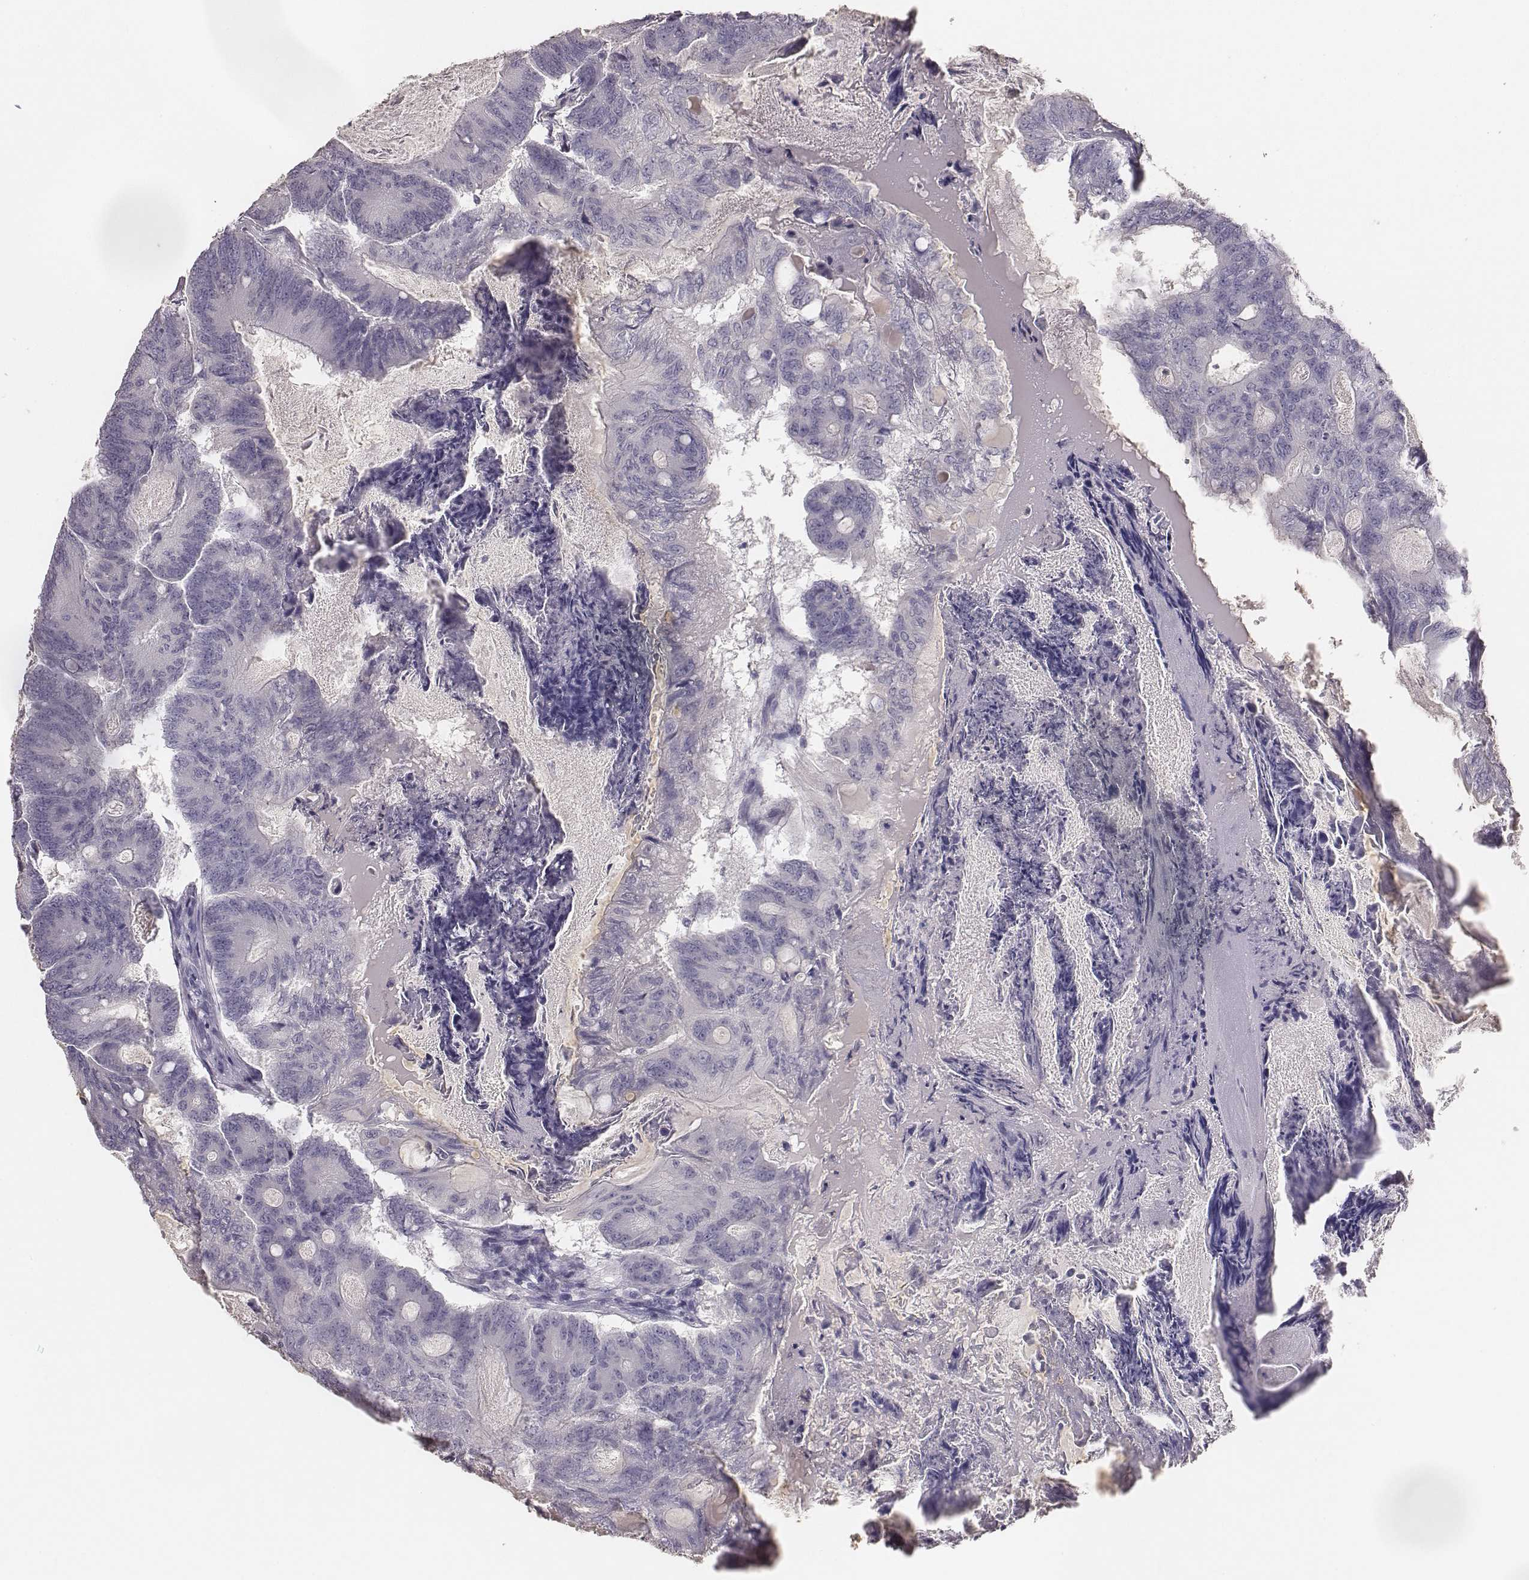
{"staining": {"intensity": "negative", "quantity": "none", "location": "none"}, "tissue": "colorectal cancer", "cell_type": "Tumor cells", "image_type": "cancer", "snomed": [{"axis": "morphology", "description": "Adenocarcinoma, NOS"}, {"axis": "topography", "description": "Colon"}], "caption": "There is no significant positivity in tumor cells of colorectal adenocarcinoma.", "gene": "MYH6", "patient": {"sex": "female", "age": 70}}